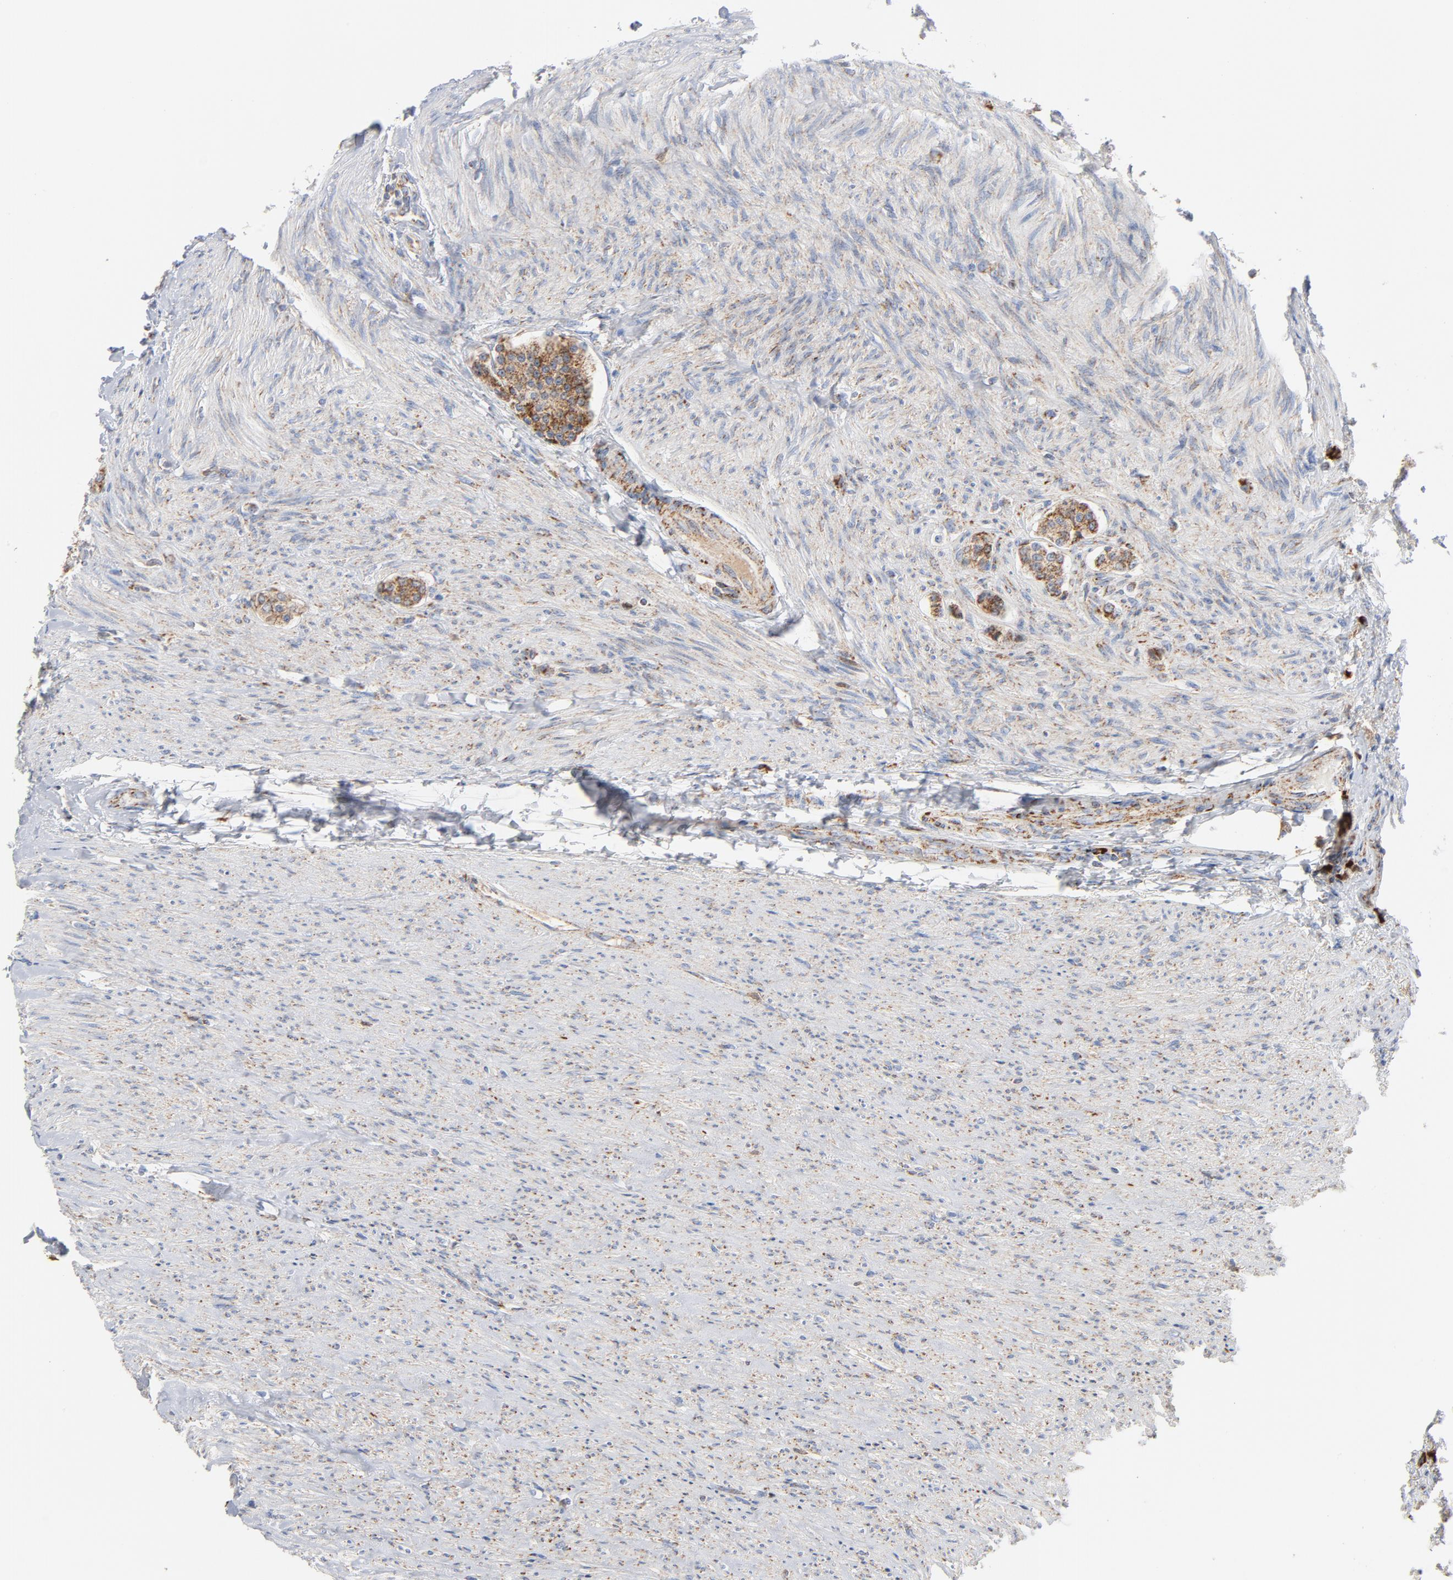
{"staining": {"intensity": "strong", "quantity": ">75%", "location": "cytoplasmic/membranous"}, "tissue": "carcinoid", "cell_type": "Tumor cells", "image_type": "cancer", "snomed": [{"axis": "morphology", "description": "Carcinoid, malignant, NOS"}, {"axis": "topography", "description": "Colon"}], "caption": "Protein expression analysis of human malignant carcinoid reveals strong cytoplasmic/membranous positivity in approximately >75% of tumor cells.", "gene": "DIABLO", "patient": {"sex": "female", "age": 61}}